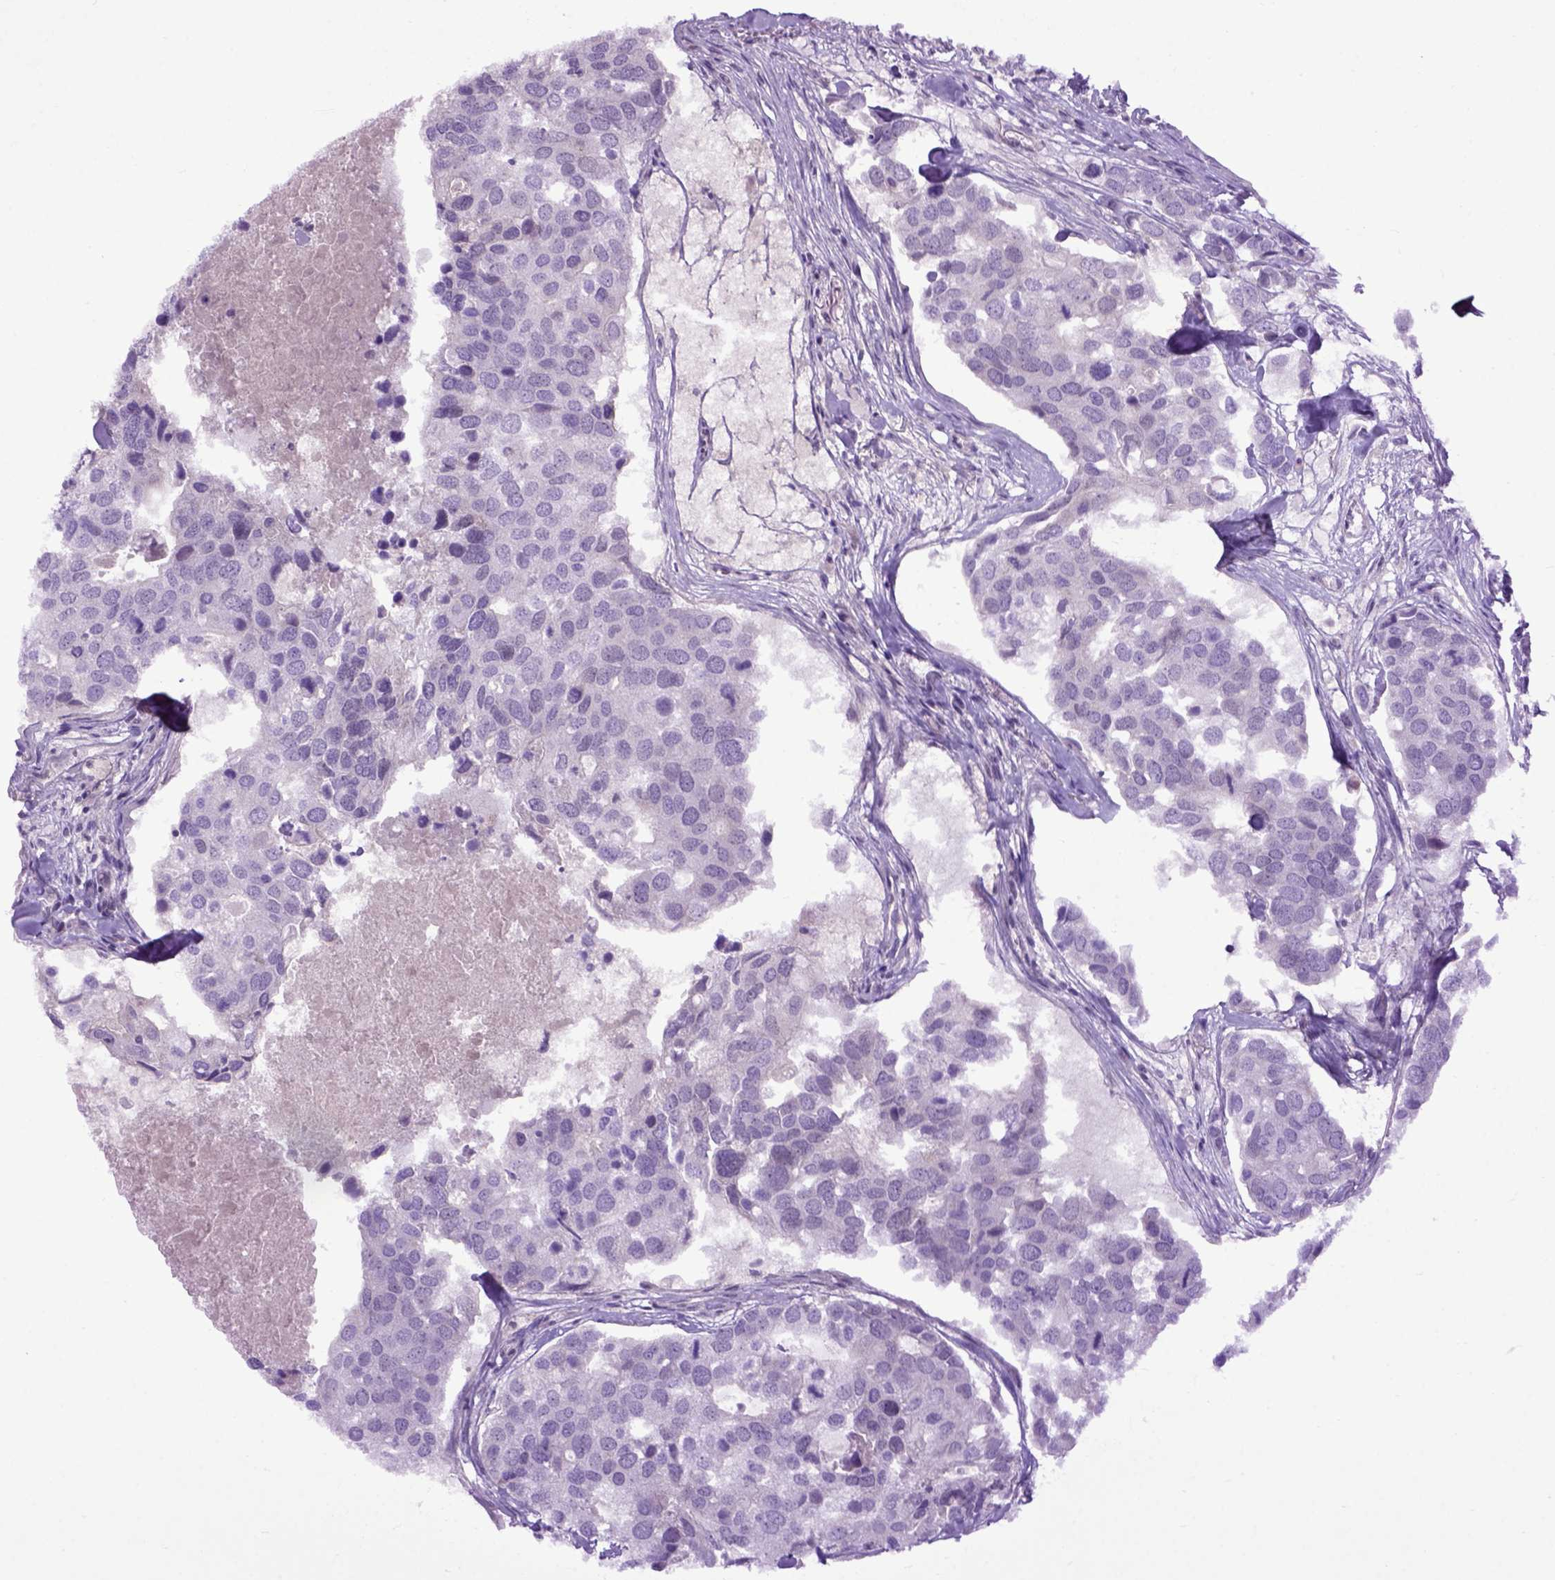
{"staining": {"intensity": "negative", "quantity": "none", "location": "none"}, "tissue": "breast cancer", "cell_type": "Tumor cells", "image_type": "cancer", "snomed": [{"axis": "morphology", "description": "Duct carcinoma"}, {"axis": "topography", "description": "Breast"}], "caption": "Tumor cells are negative for protein expression in human intraductal carcinoma (breast).", "gene": "EMILIN3", "patient": {"sex": "female", "age": 83}}